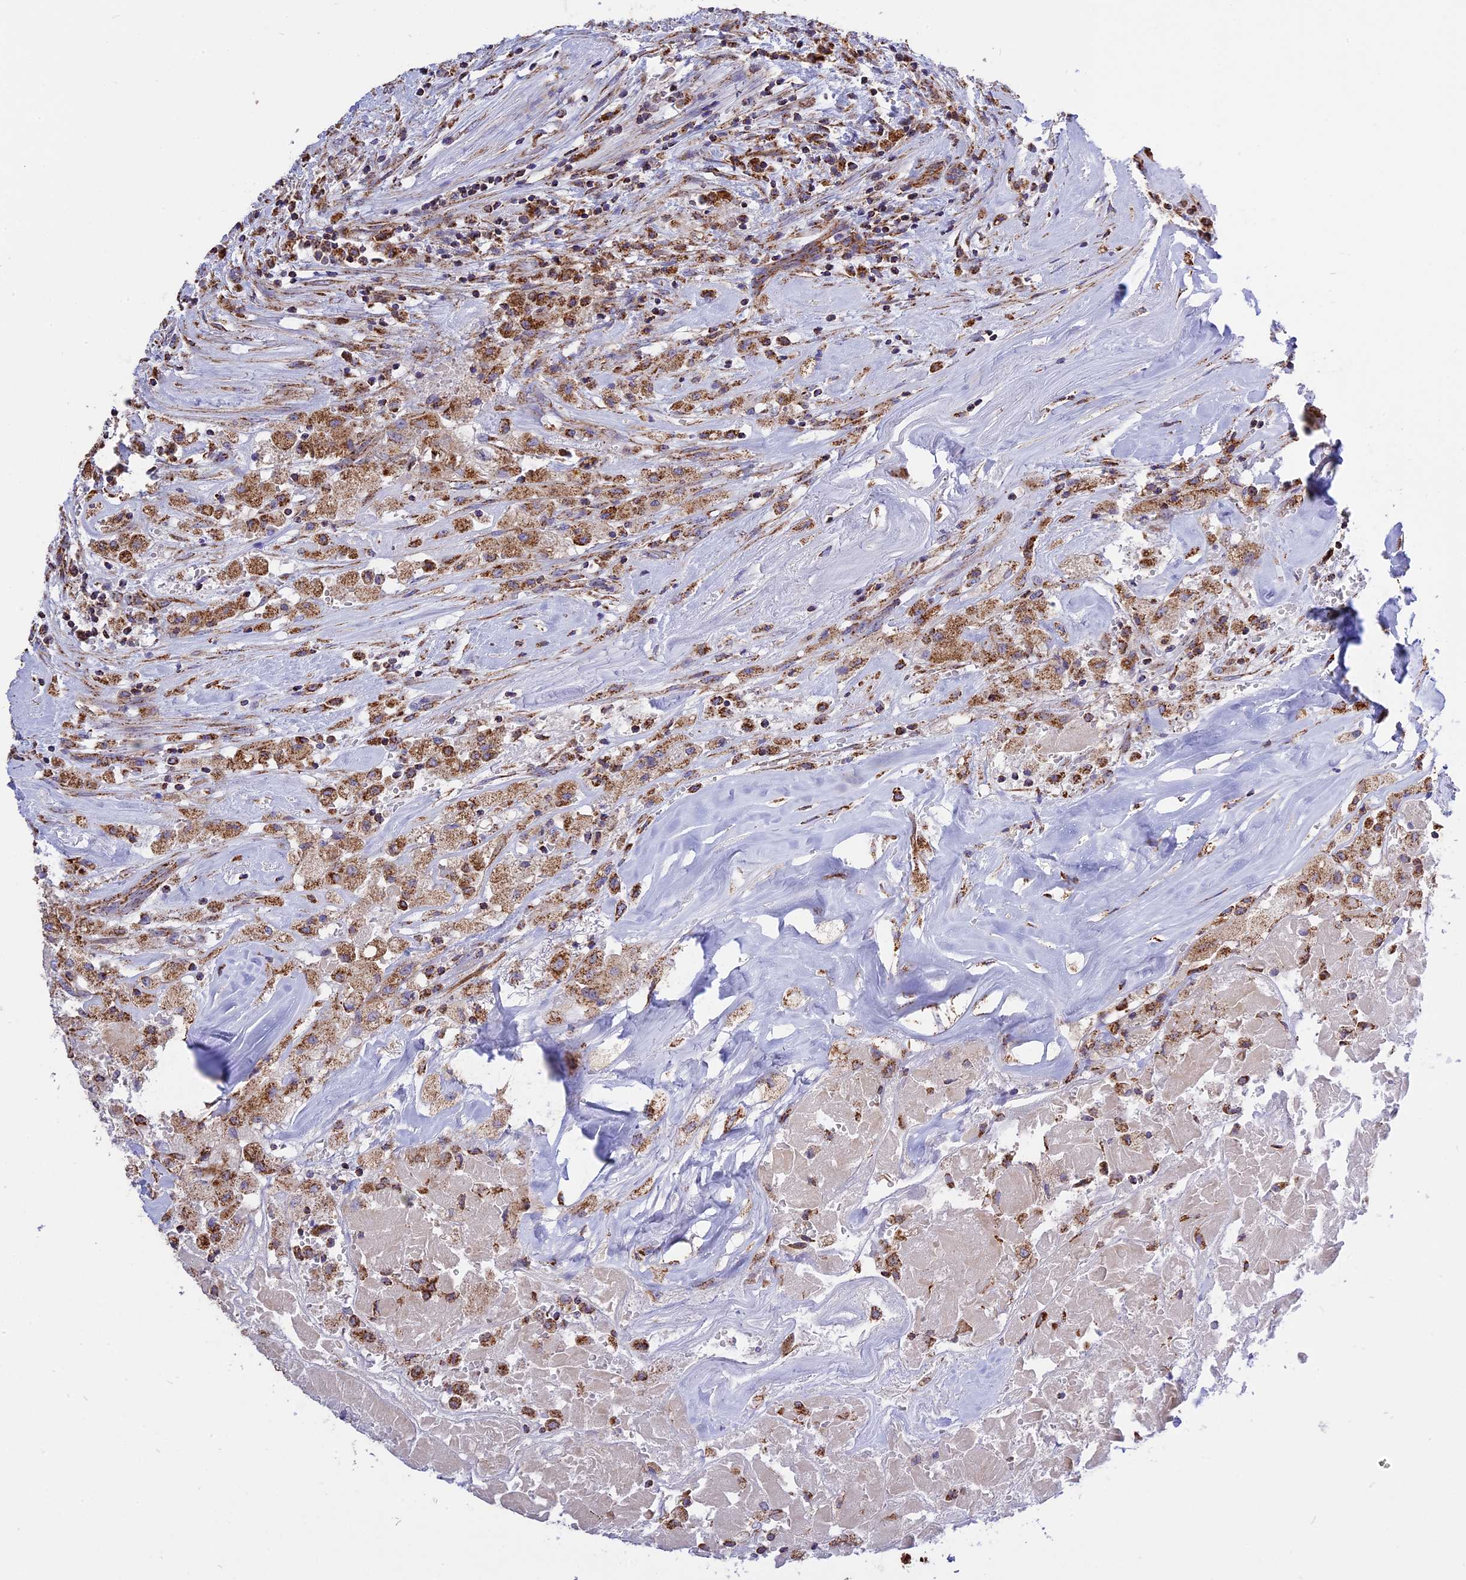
{"staining": {"intensity": "strong", "quantity": ">75%", "location": "cytoplasmic/membranous"}, "tissue": "thyroid cancer", "cell_type": "Tumor cells", "image_type": "cancer", "snomed": [{"axis": "morphology", "description": "Papillary adenocarcinoma, NOS"}, {"axis": "topography", "description": "Thyroid gland"}], "caption": "Strong cytoplasmic/membranous positivity is appreciated in about >75% of tumor cells in papillary adenocarcinoma (thyroid).", "gene": "TTC4", "patient": {"sex": "female", "age": 59}}